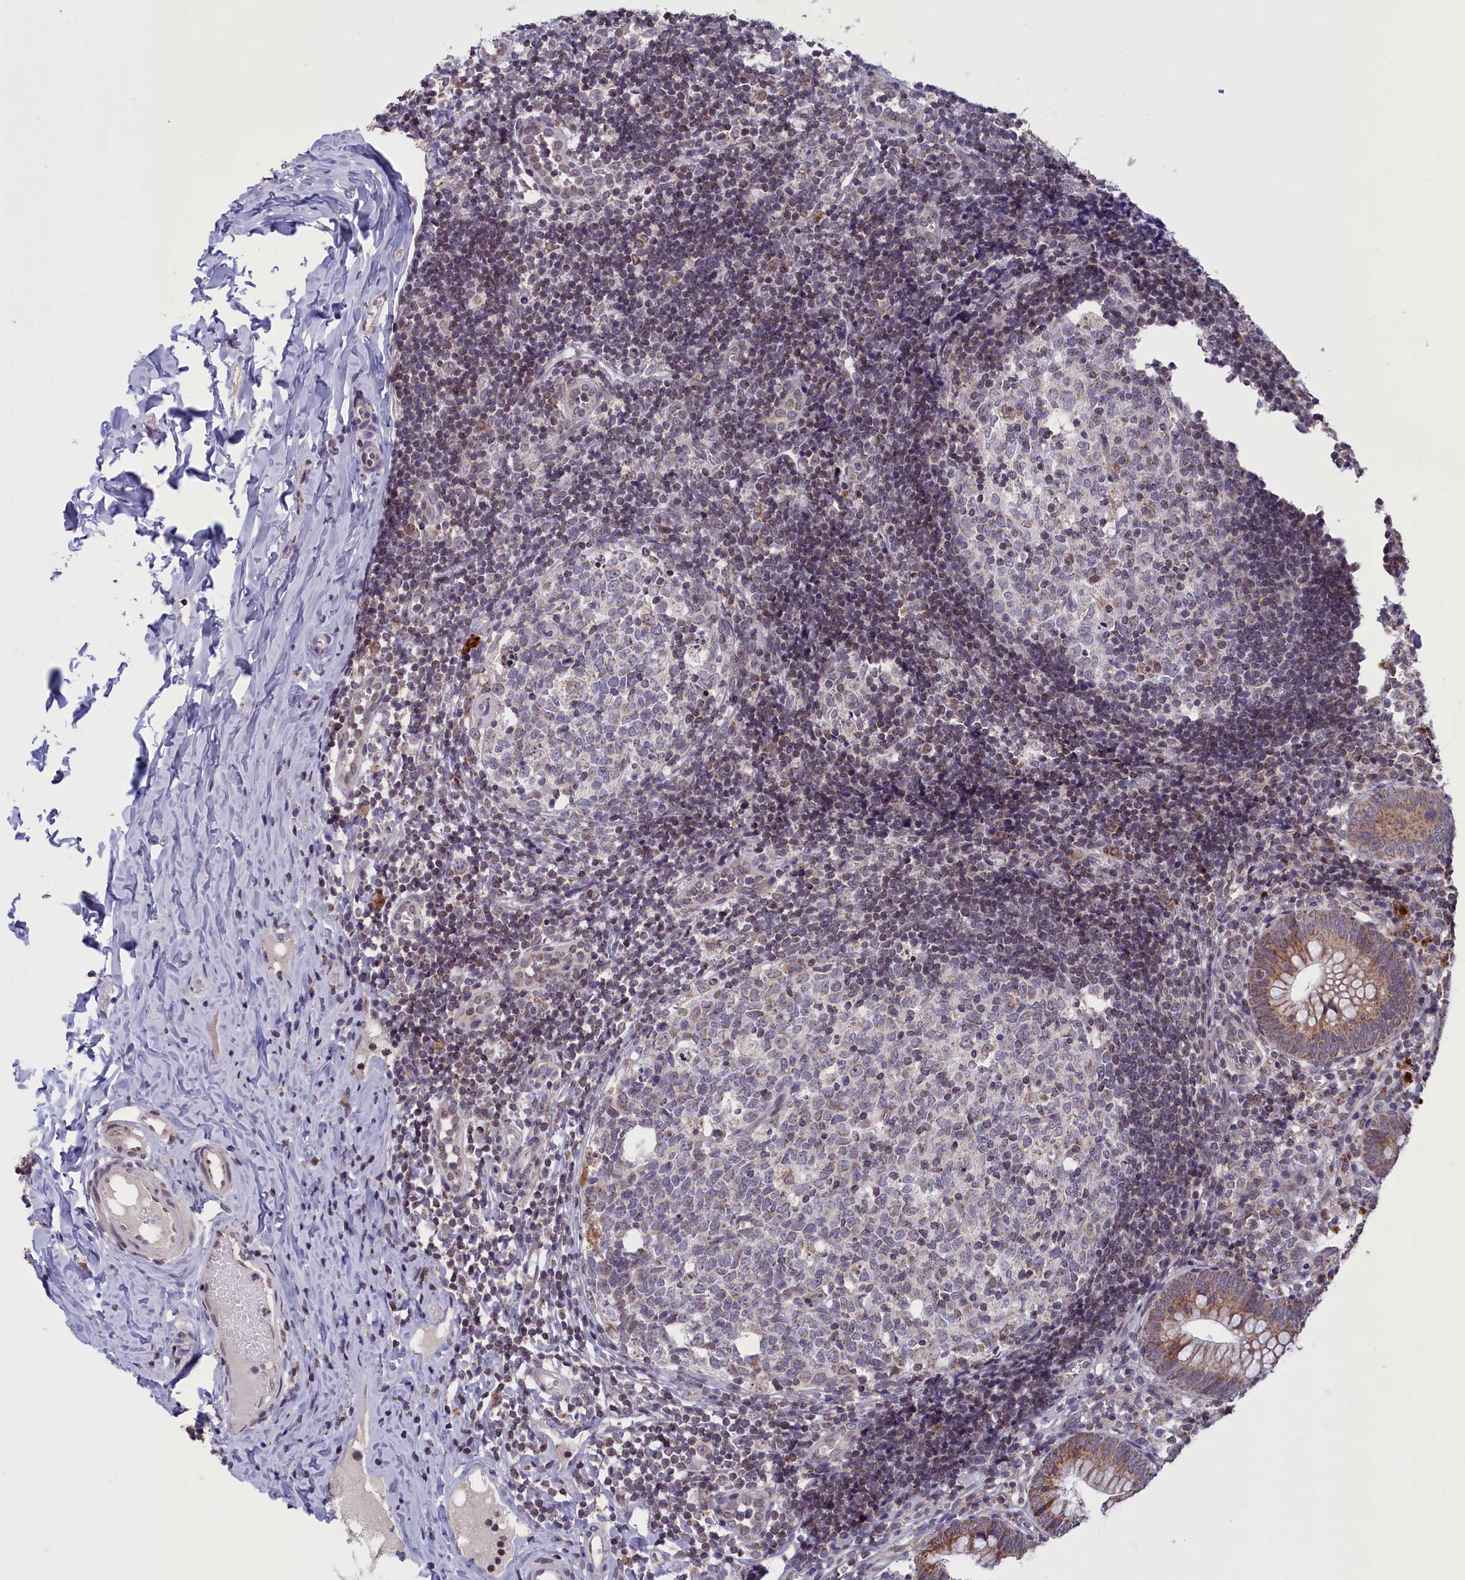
{"staining": {"intensity": "moderate", "quantity": ">75%", "location": "cytoplasmic/membranous"}, "tissue": "appendix", "cell_type": "Glandular cells", "image_type": "normal", "snomed": [{"axis": "morphology", "description": "Normal tissue, NOS"}, {"axis": "topography", "description": "Appendix"}], "caption": "A photomicrograph of human appendix stained for a protein reveals moderate cytoplasmic/membranous brown staining in glandular cells. (DAB (3,3'-diaminobenzidine) = brown stain, brightfield microscopy at high magnification).", "gene": "PARS2", "patient": {"sex": "male", "age": 8}}